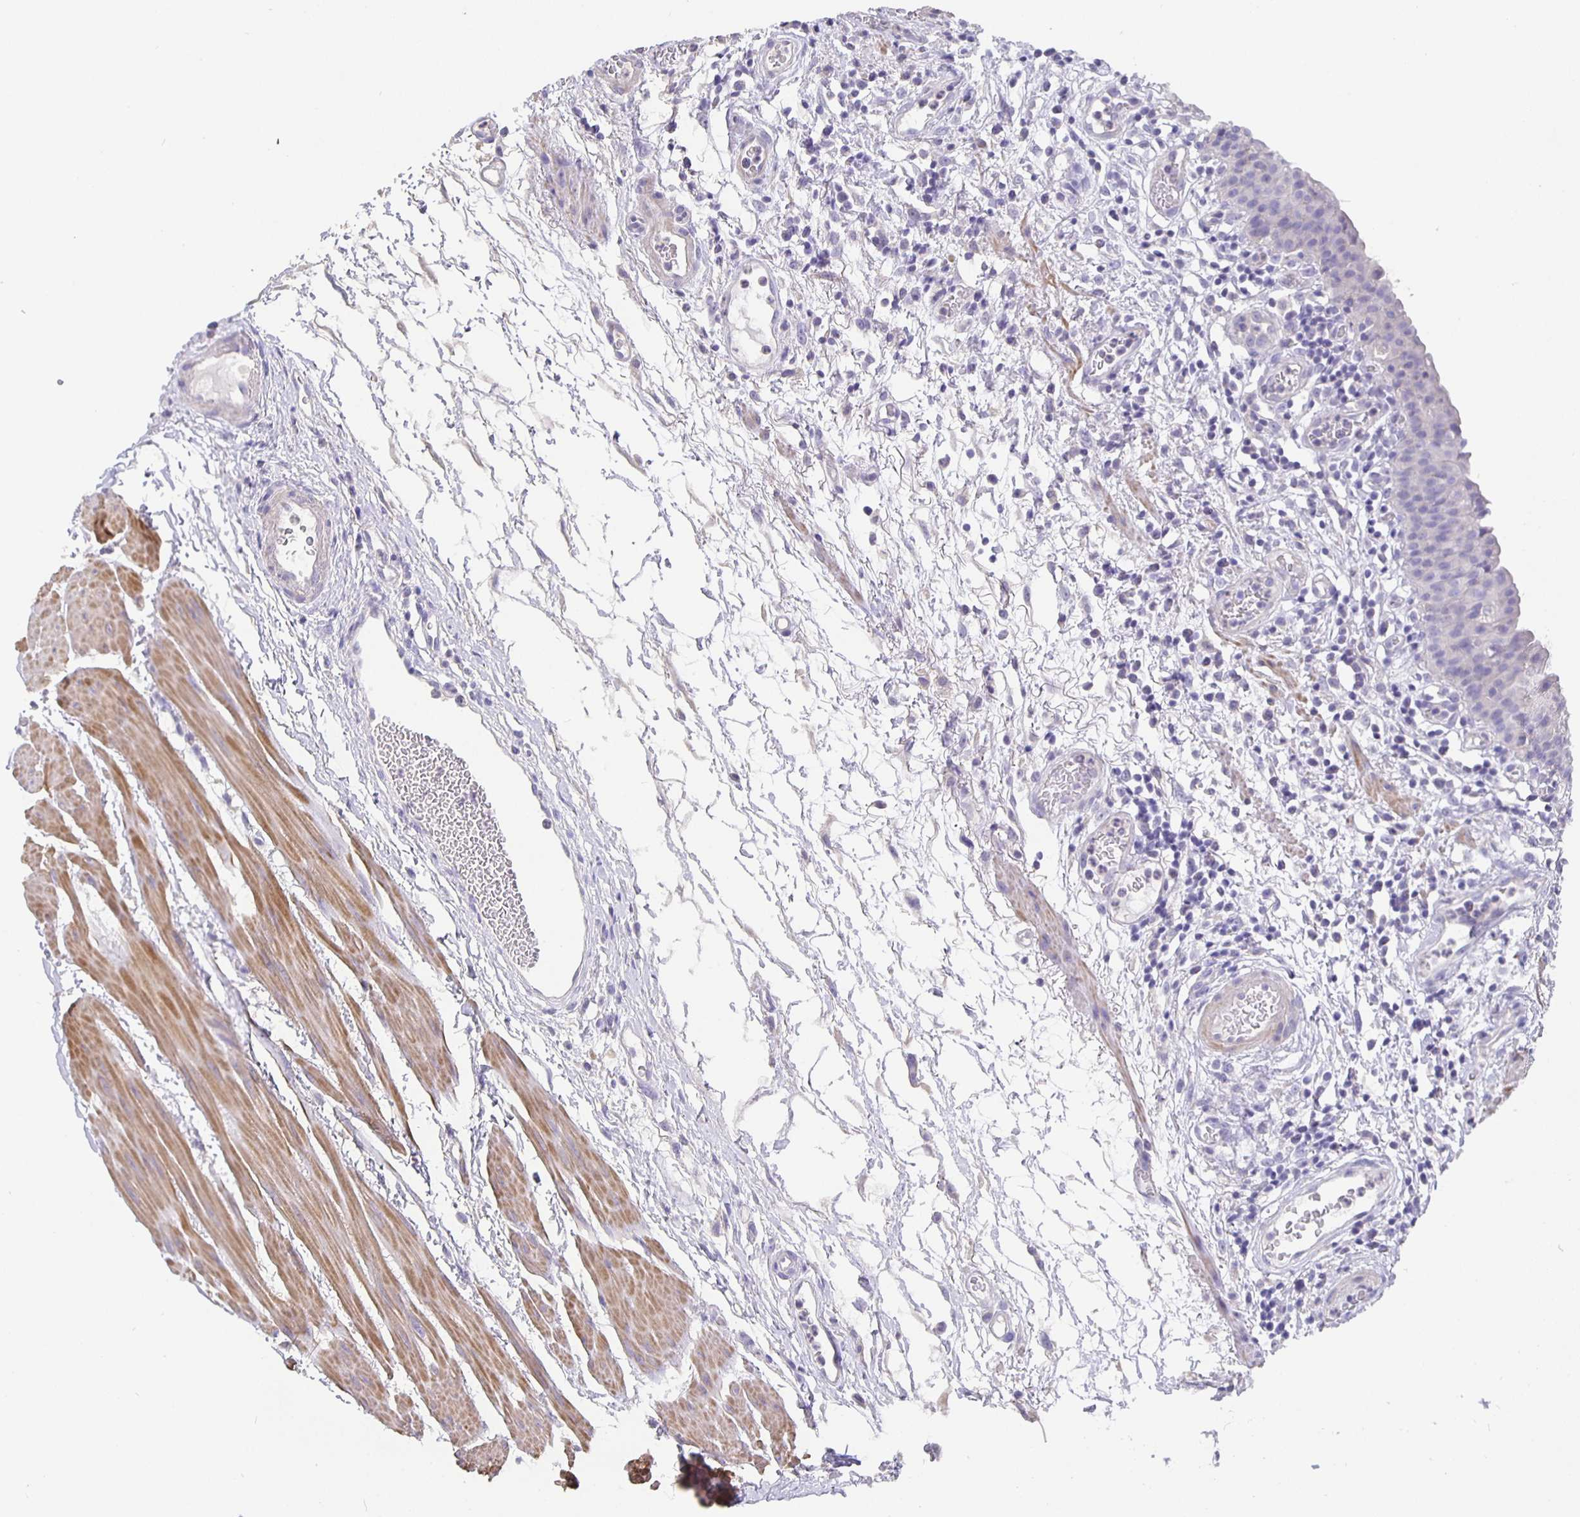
{"staining": {"intensity": "negative", "quantity": "none", "location": "none"}, "tissue": "urinary bladder", "cell_type": "Urothelial cells", "image_type": "normal", "snomed": [{"axis": "morphology", "description": "Normal tissue, NOS"}, {"axis": "morphology", "description": "Inflammation, NOS"}, {"axis": "topography", "description": "Urinary bladder"}], "caption": "IHC micrograph of normal urinary bladder: human urinary bladder stained with DAB demonstrates no significant protein positivity in urothelial cells.", "gene": "CFAP74", "patient": {"sex": "male", "age": 57}}